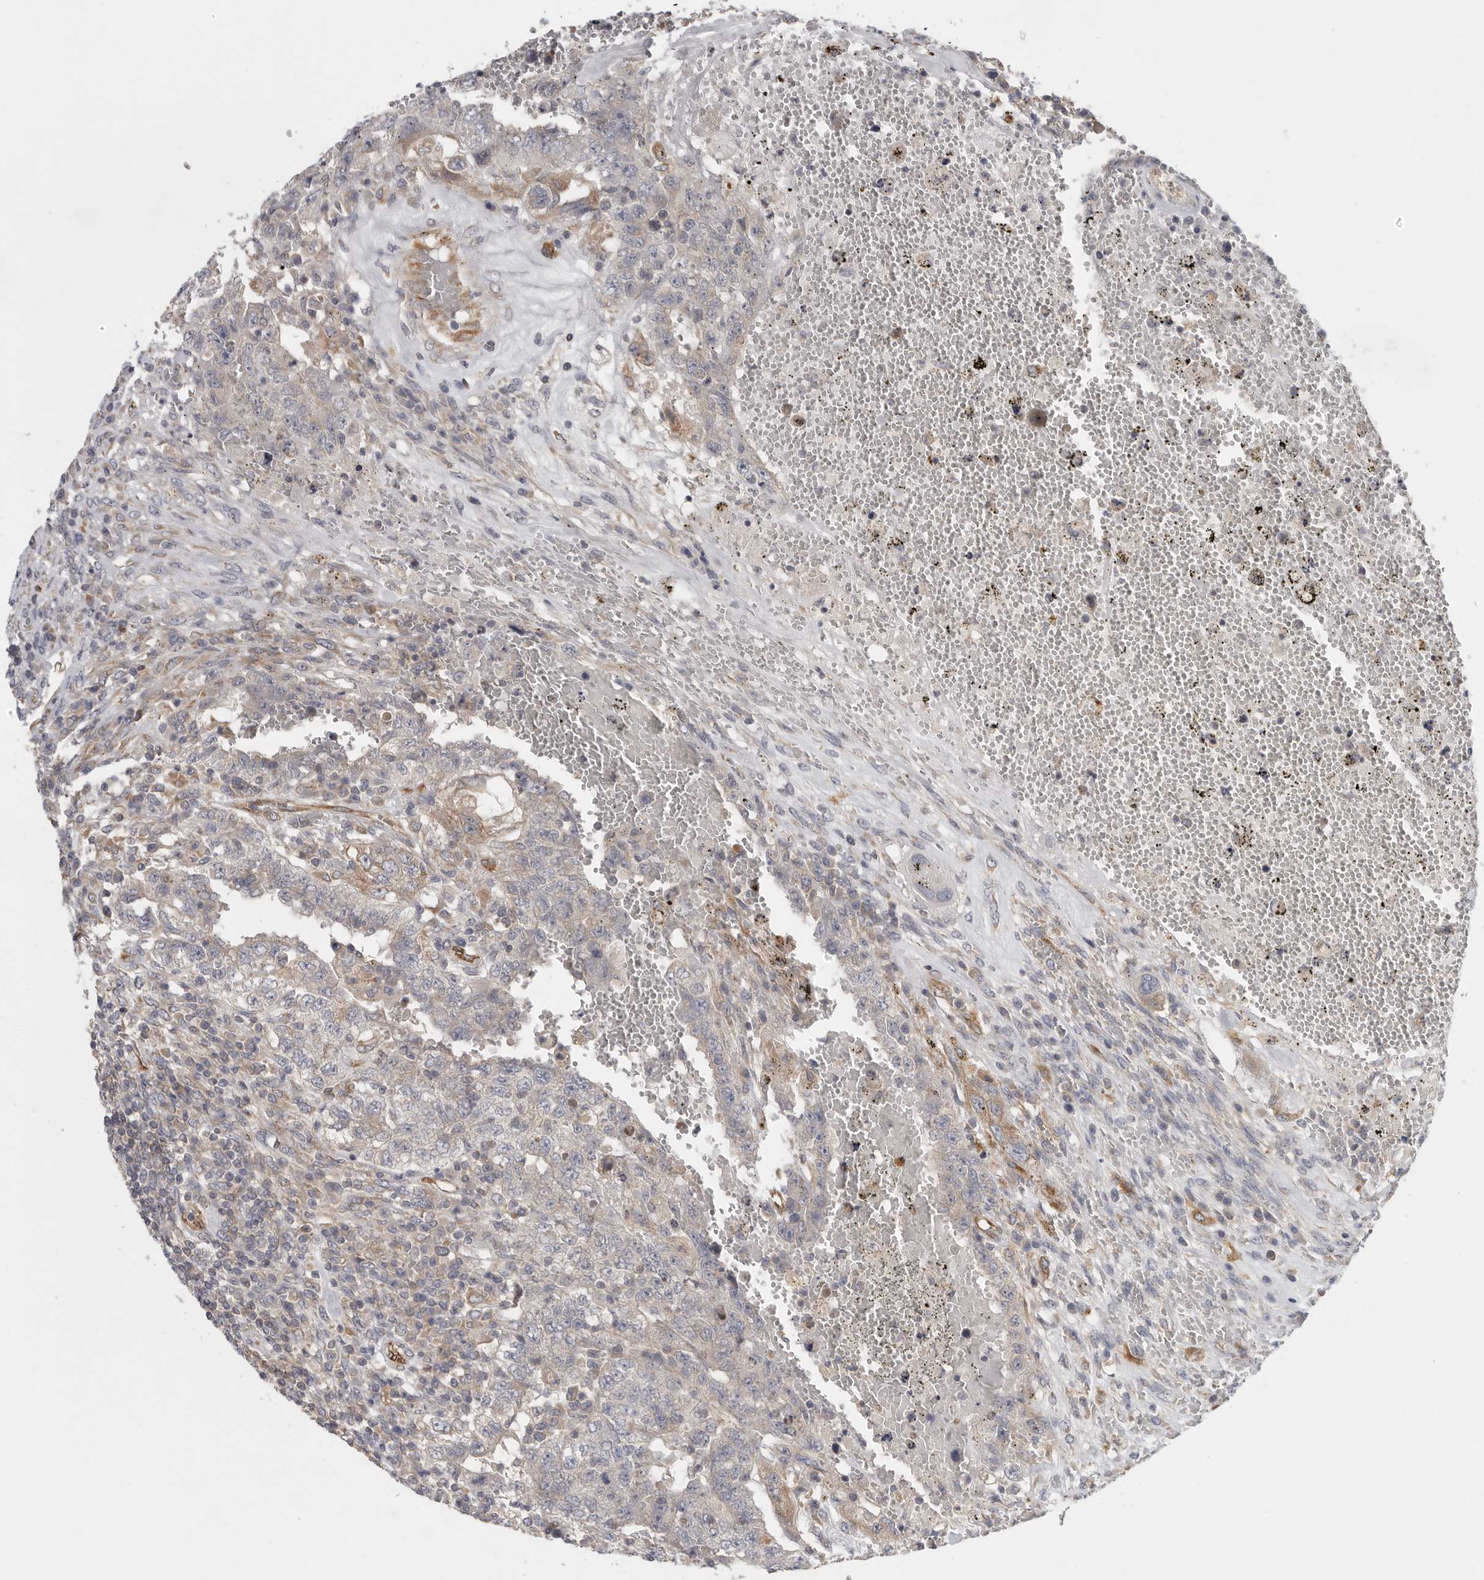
{"staining": {"intensity": "negative", "quantity": "none", "location": "none"}, "tissue": "testis cancer", "cell_type": "Tumor cells", "image_type": "cancer", "snomed": [{"axis": "morphology", "description": "Carcinoma, Embryonal, NOS"}, {"axis": "topography", "description": "Testis"}], "caption": "Testis embryonal carcinoma was stained to show a protein in brown. There is no significant positivity in tumor cells. (DAB (3,3'-diaminobenzidine) immunohistochemistry (IHC) visualized using brightfield microscopy, high magnification).", "gene": "BCAP29", "patient": {"sex": "male", "age": 26}}